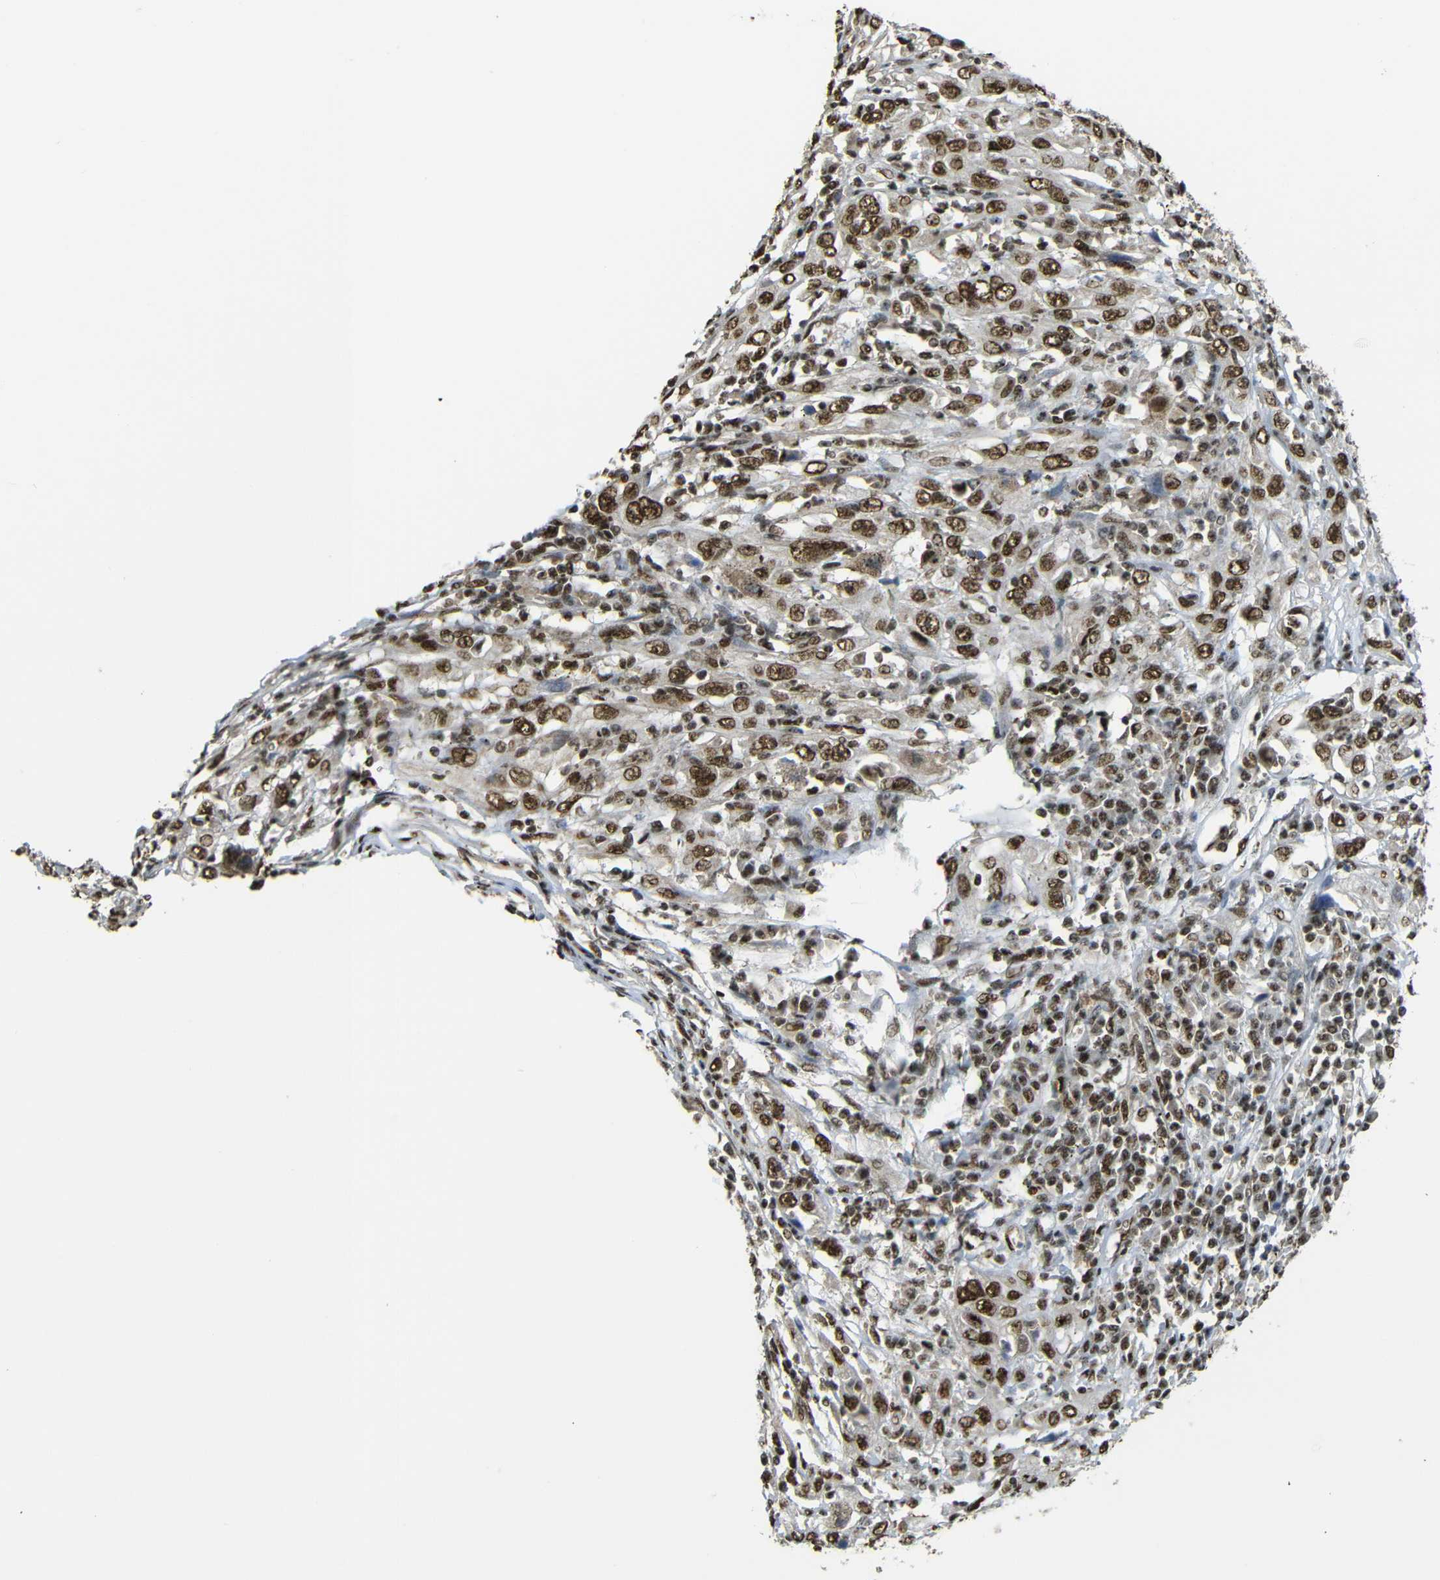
{"staining": {"intensity": "moderate", "quantity": ">75%", "location": "cytoplasmic/membranous,nuclear"}, "tissue": "cervical cancer", "cell_type": "Tumor cells", "image_type": "cancer", "snomed": [{"axis": "morphology", "description": "Squamous cell carcinoma, NOS"}, {"axis": "topography", "description": "Cervix"}], "caption": "Moderate cytoplasmic/membranous and nuclear protein positivity is identified in about >75% of tumor cells in squamous cell carcinoma (cervical).", "gene": "TCF7L2", "patient": {"sex": "female", "age": 46}}